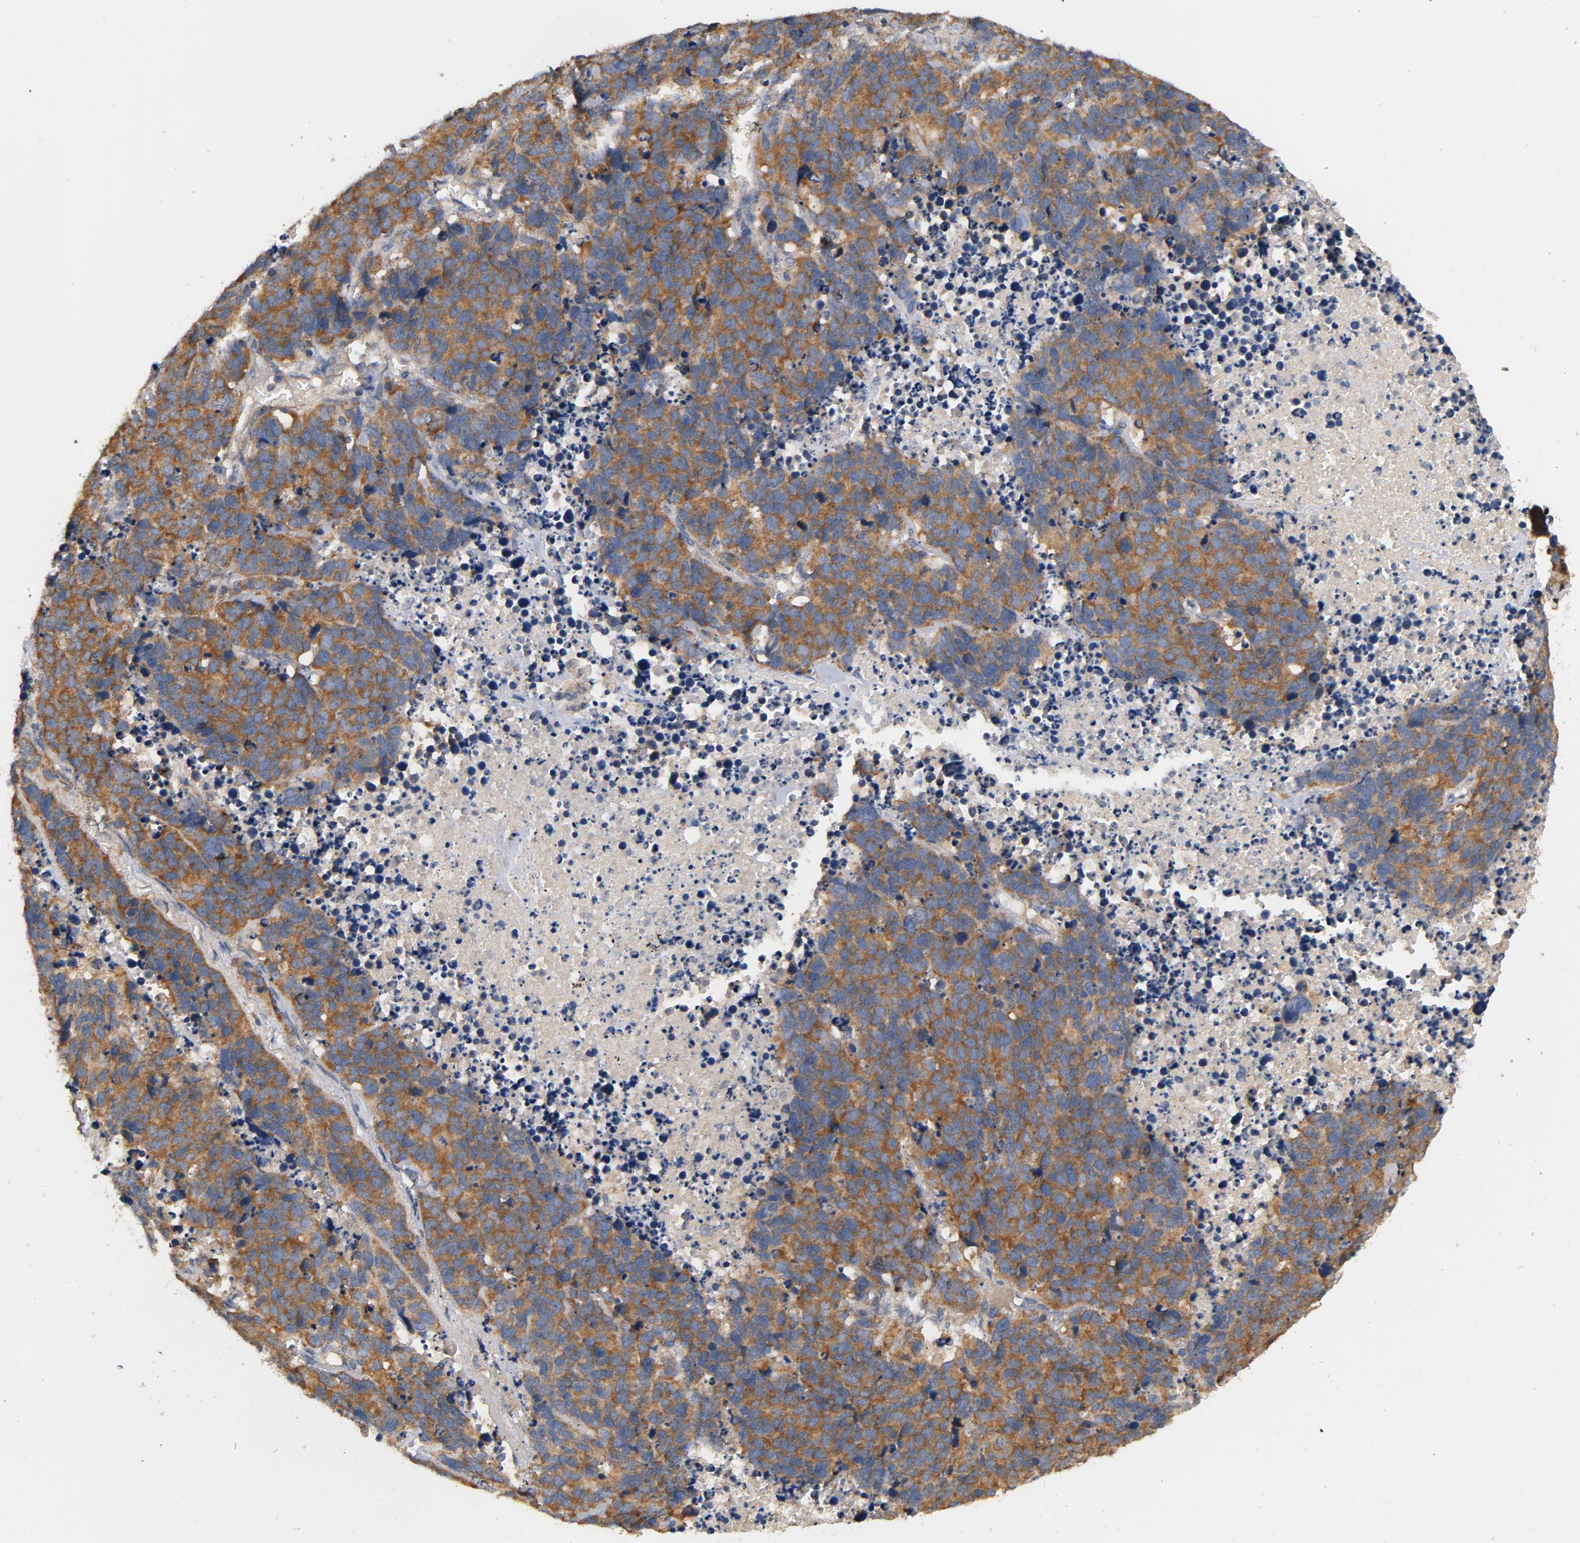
{"staining": {"intensity": "moderate", "quantity": ">75%", "location": "cytoplasmic/membranous"}, "tissue": "lung cancer", "cell_type": "Tumor cells", "image_type": "cancer", "snomed": [{"axis": "morphology", "description": "Squamous cell carcinoma, NOS"}, {"axis": "topography", "description": "Lung"}], "caption": "Human squamous cell carcinoma (lung) stained with a brown dye demonstrates moderate cytoplasmic/membranous positive staining in approximately >75% of tumor cells.", "gene": "DDX6", "patient": {"sex": "female", "age": 67}}